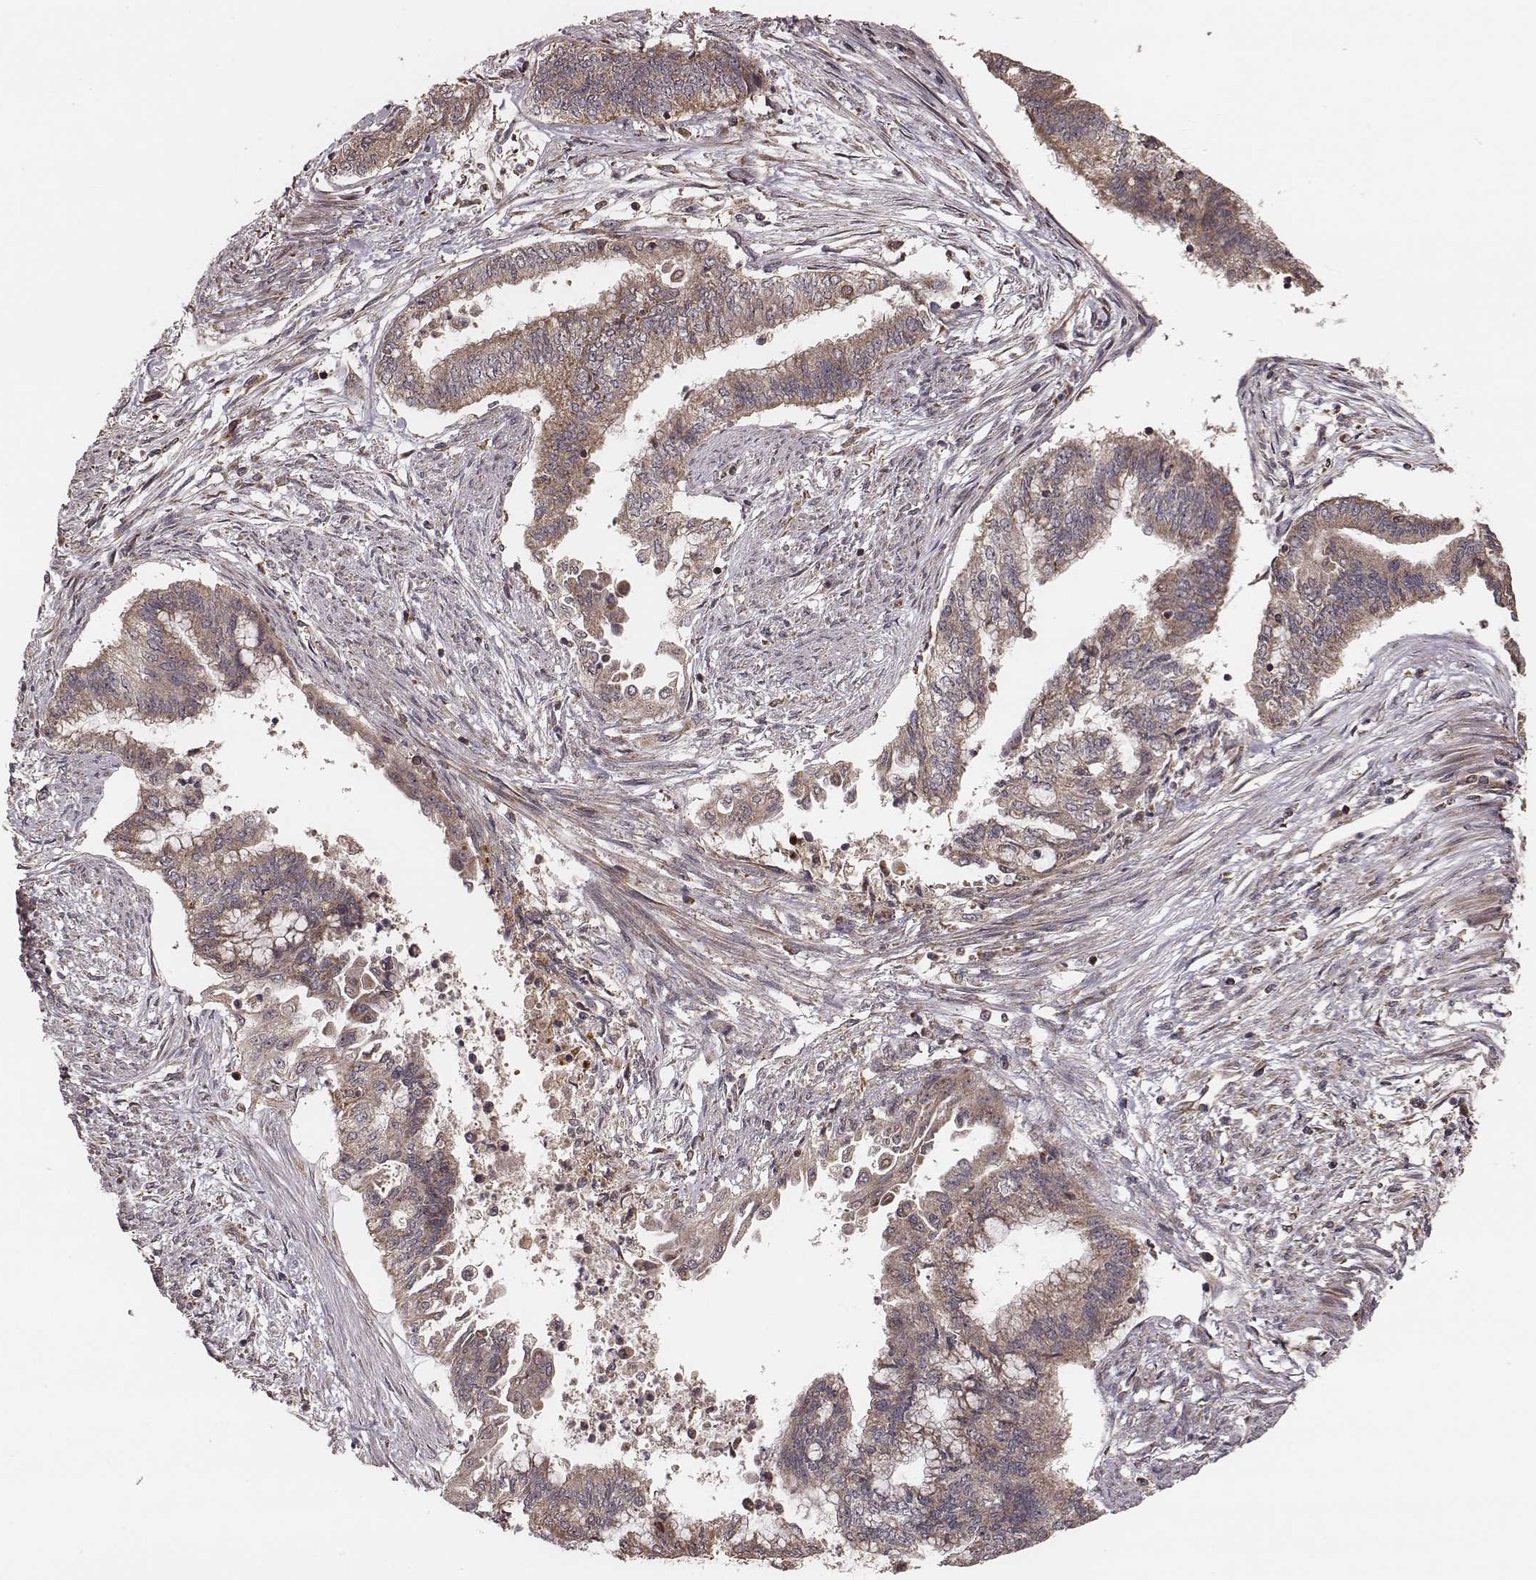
{"staining": {"intensity": "moderate", "quantity": "25%-75%", "location": "cytoplasmic/membranous"}, "tissue": "endometrial cancer", "cell_type": "Tumor cells", "image_type": "cancer", "snomed": [{"axis": "morphology", "description": "Adenocarcinoma, NOS"}, {"axis": "topography", "description": "Endometrium"}], "caption": "There is medium levels of moderate cytoplasmic/membranous staining in tumor cells of endometrial adenocarcinoma, as demonstrated by immunohistochemical staining (brown color).", "gene": "ZDHHC21", "patient": {"sex": "female", "age": 65}}